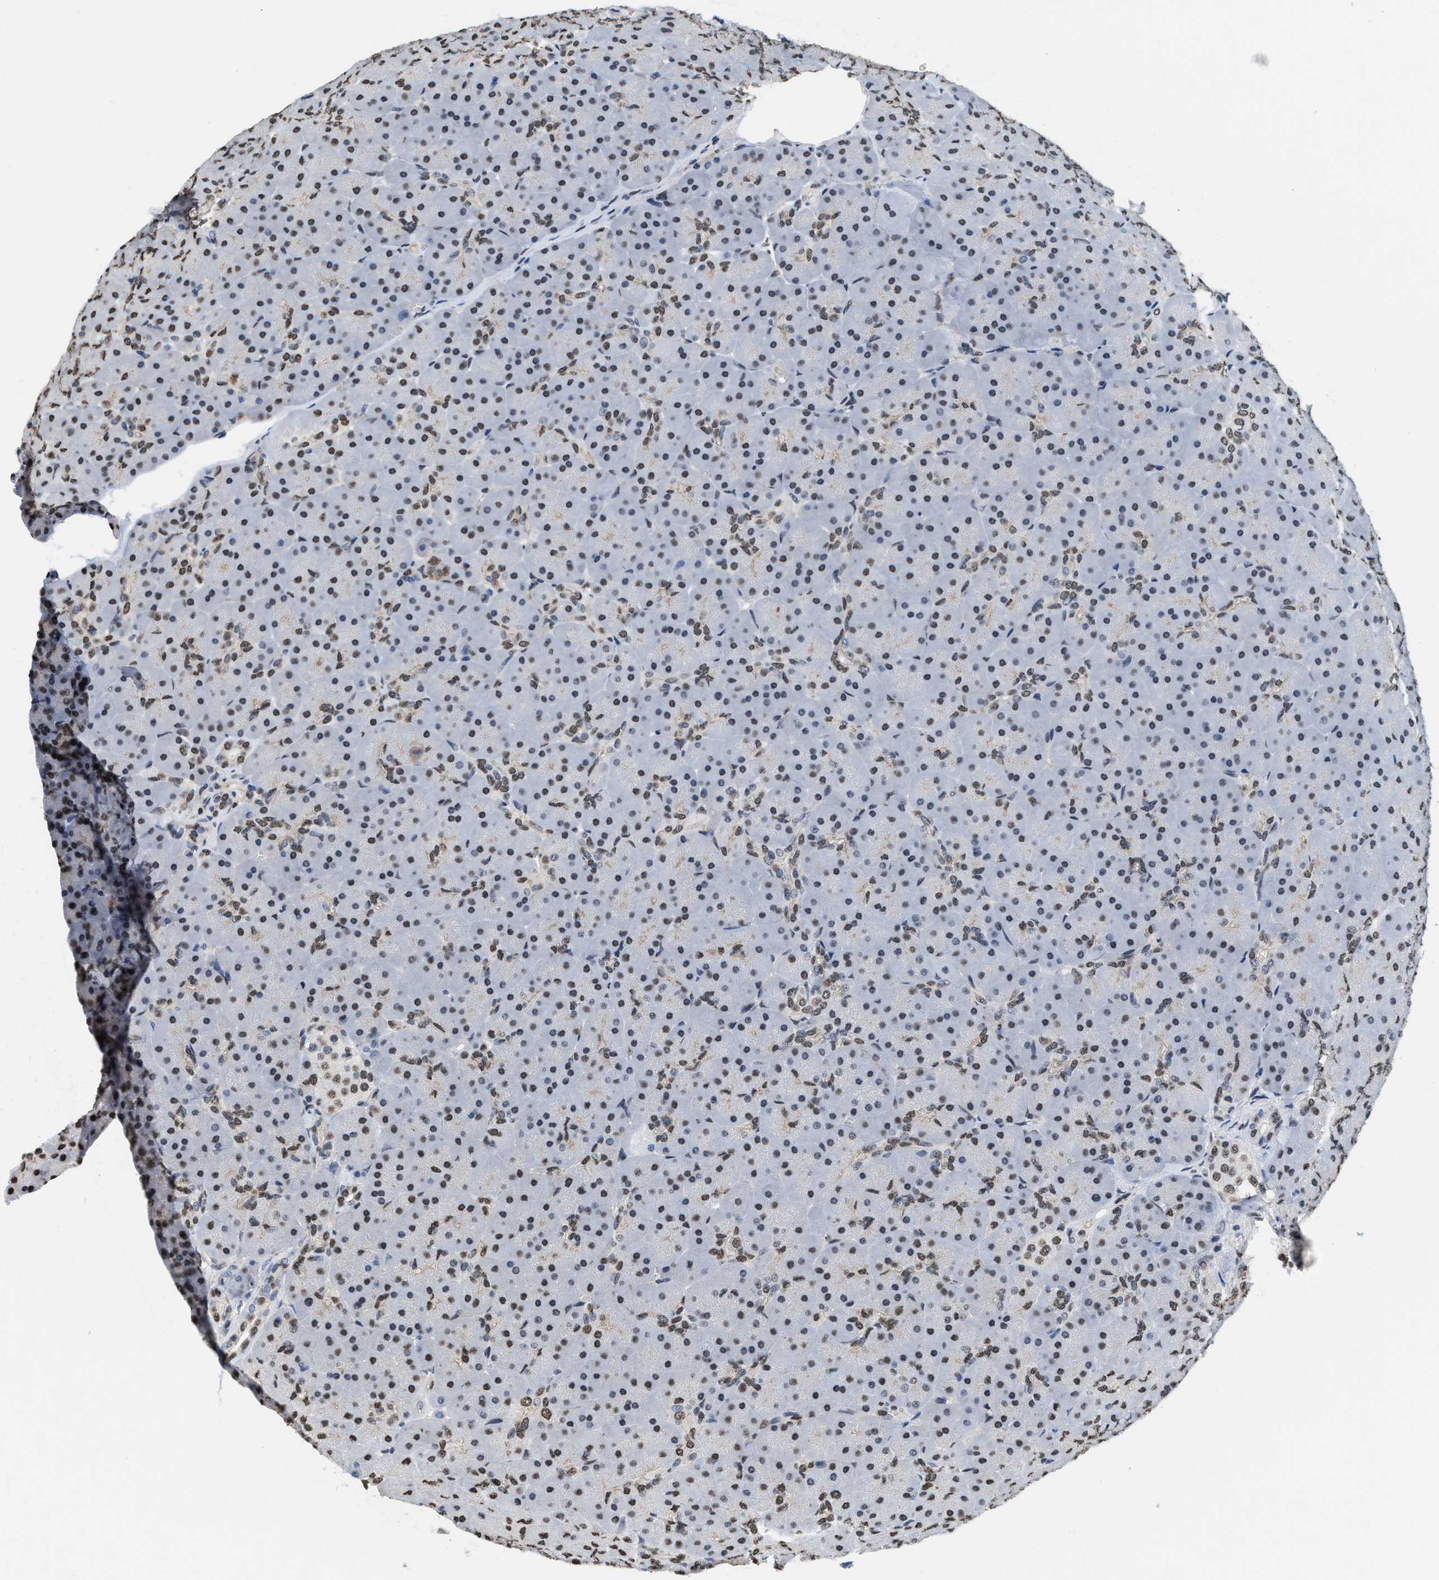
{"staining": {"intensity": "moderate", "quantity": "25%-75%", "location": "nuclear"}, "tissue": "pancreas", "cell_type": "Exocrine glandular cells", "image_type": "normal", "snomed": [{"axis": "morphology", "description": "Normal tissue, NOS"}, {"axis": "topography", "description": "Pancreas"}], "caption": "A brown stain highlights moderate nuclear positivity of a protein in exocrine glandular cells of unremarkable pancreas. (IHC, brightfield microscopy, high magnification).", "gene": "SUPT16H", "patient": {"sex": "male", "age": 66}}